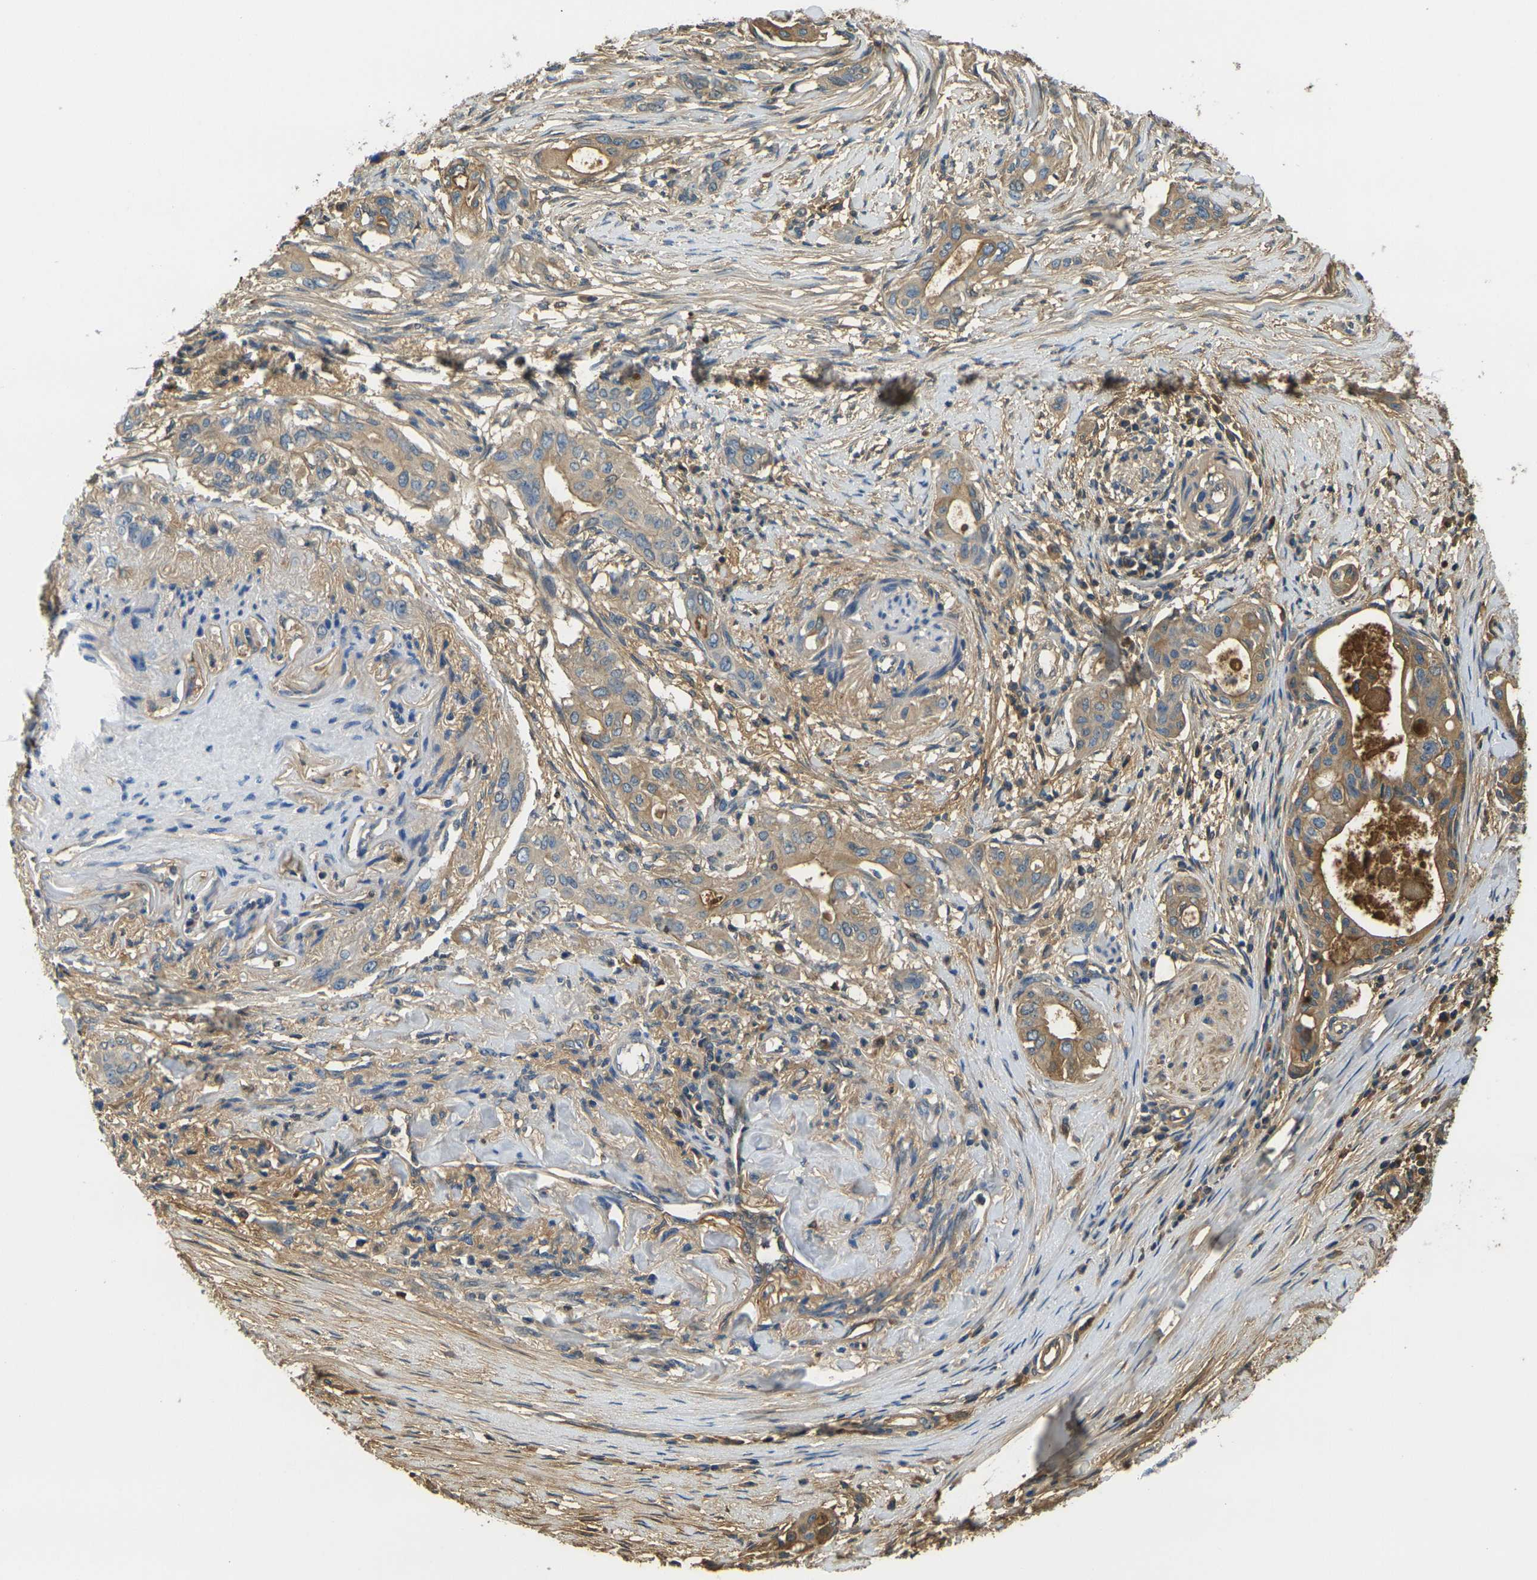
{"staining": {"intensity": "moderate", "quantity": ">75%", "location": "cytoplasmic/membranous"}, "tissue": "pancreatic cancer", "cell_type": "Tumor cells", "image_type": "cancer", "snomed": [{"axis": "morphology", "description": "Adenocarcinoma, NOS"}, {"axis": "topography", "description": "Pancreas"}], "caption": "This is an image of immunohistochemistry (IHC) staining of pancreatic cancer, which shows moderate staining in the cytoplasmic/membranous of tumor cells.", "gene": "PLCD1", "patient": {"sex": "female", "age": 60}}